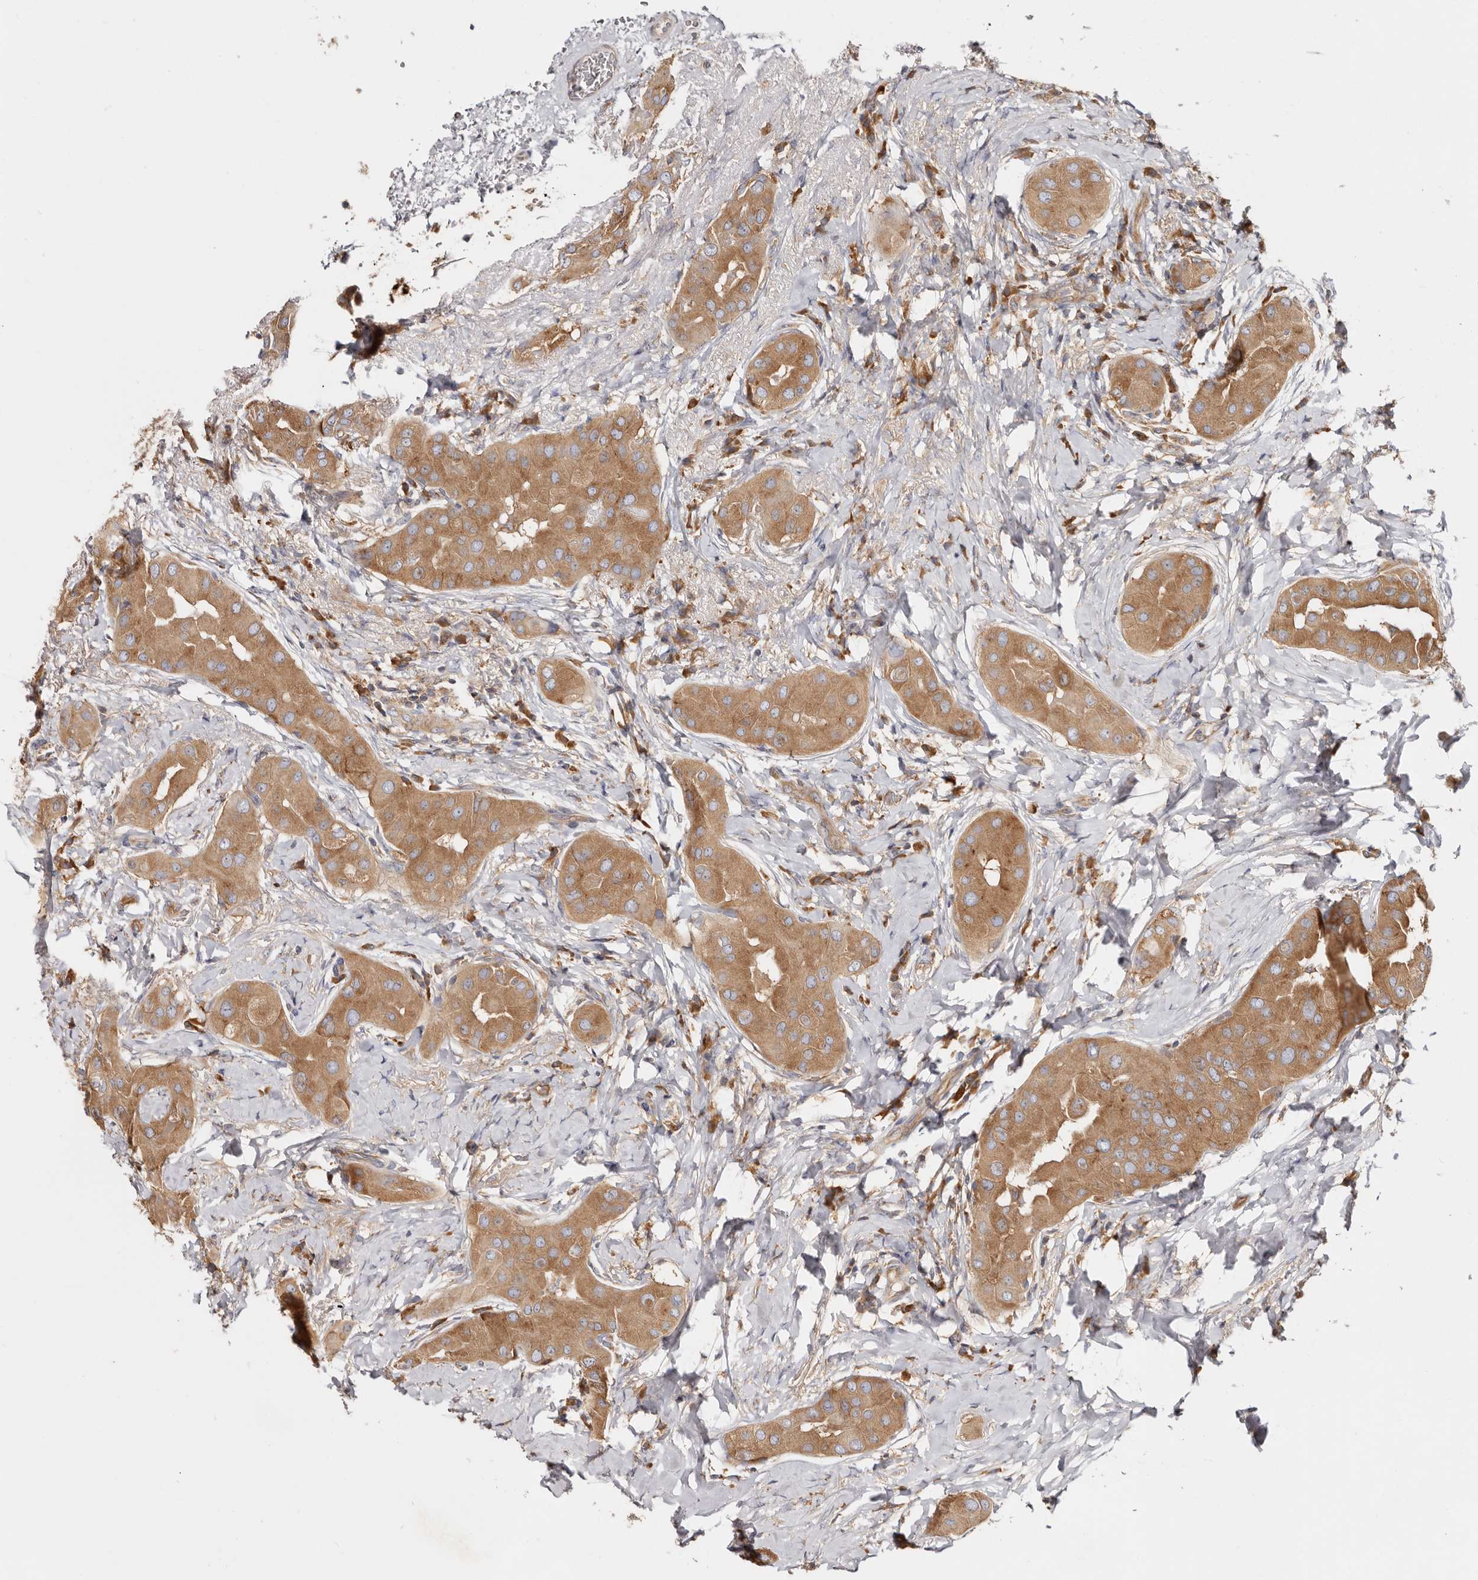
{"staining": {"intensity": "moderate", "quantity": ">75%", "location": "cytoplasmic/membranous"}, "tissue": "thyroid cancer", "cell_type": "Tumor cells", "image_type": "cancer", "snomed": [{"axis": "morphology", "description": "Papillary adenocarcinoma, NOS"}, {"axis": "topography", "description": "Thyroid gland"}], "caption": "High-magnification brightfield microscopy of thyroid cancer (papillary adenocarcinoma) stained with DAB (brown) and counterstained with hematoxylin (blue). tumor cells exhibit moderate cytoplasmic/membranous expression is appreciated in approximately>75% of cells. The staining was performed using DAB to visualize the protein expression in brown, while the nuclei were stained in blue with hematoxylin (Magnification: 20x).", "gene": "EPRS1", "patient": {"sex": "male", "age": 33}}